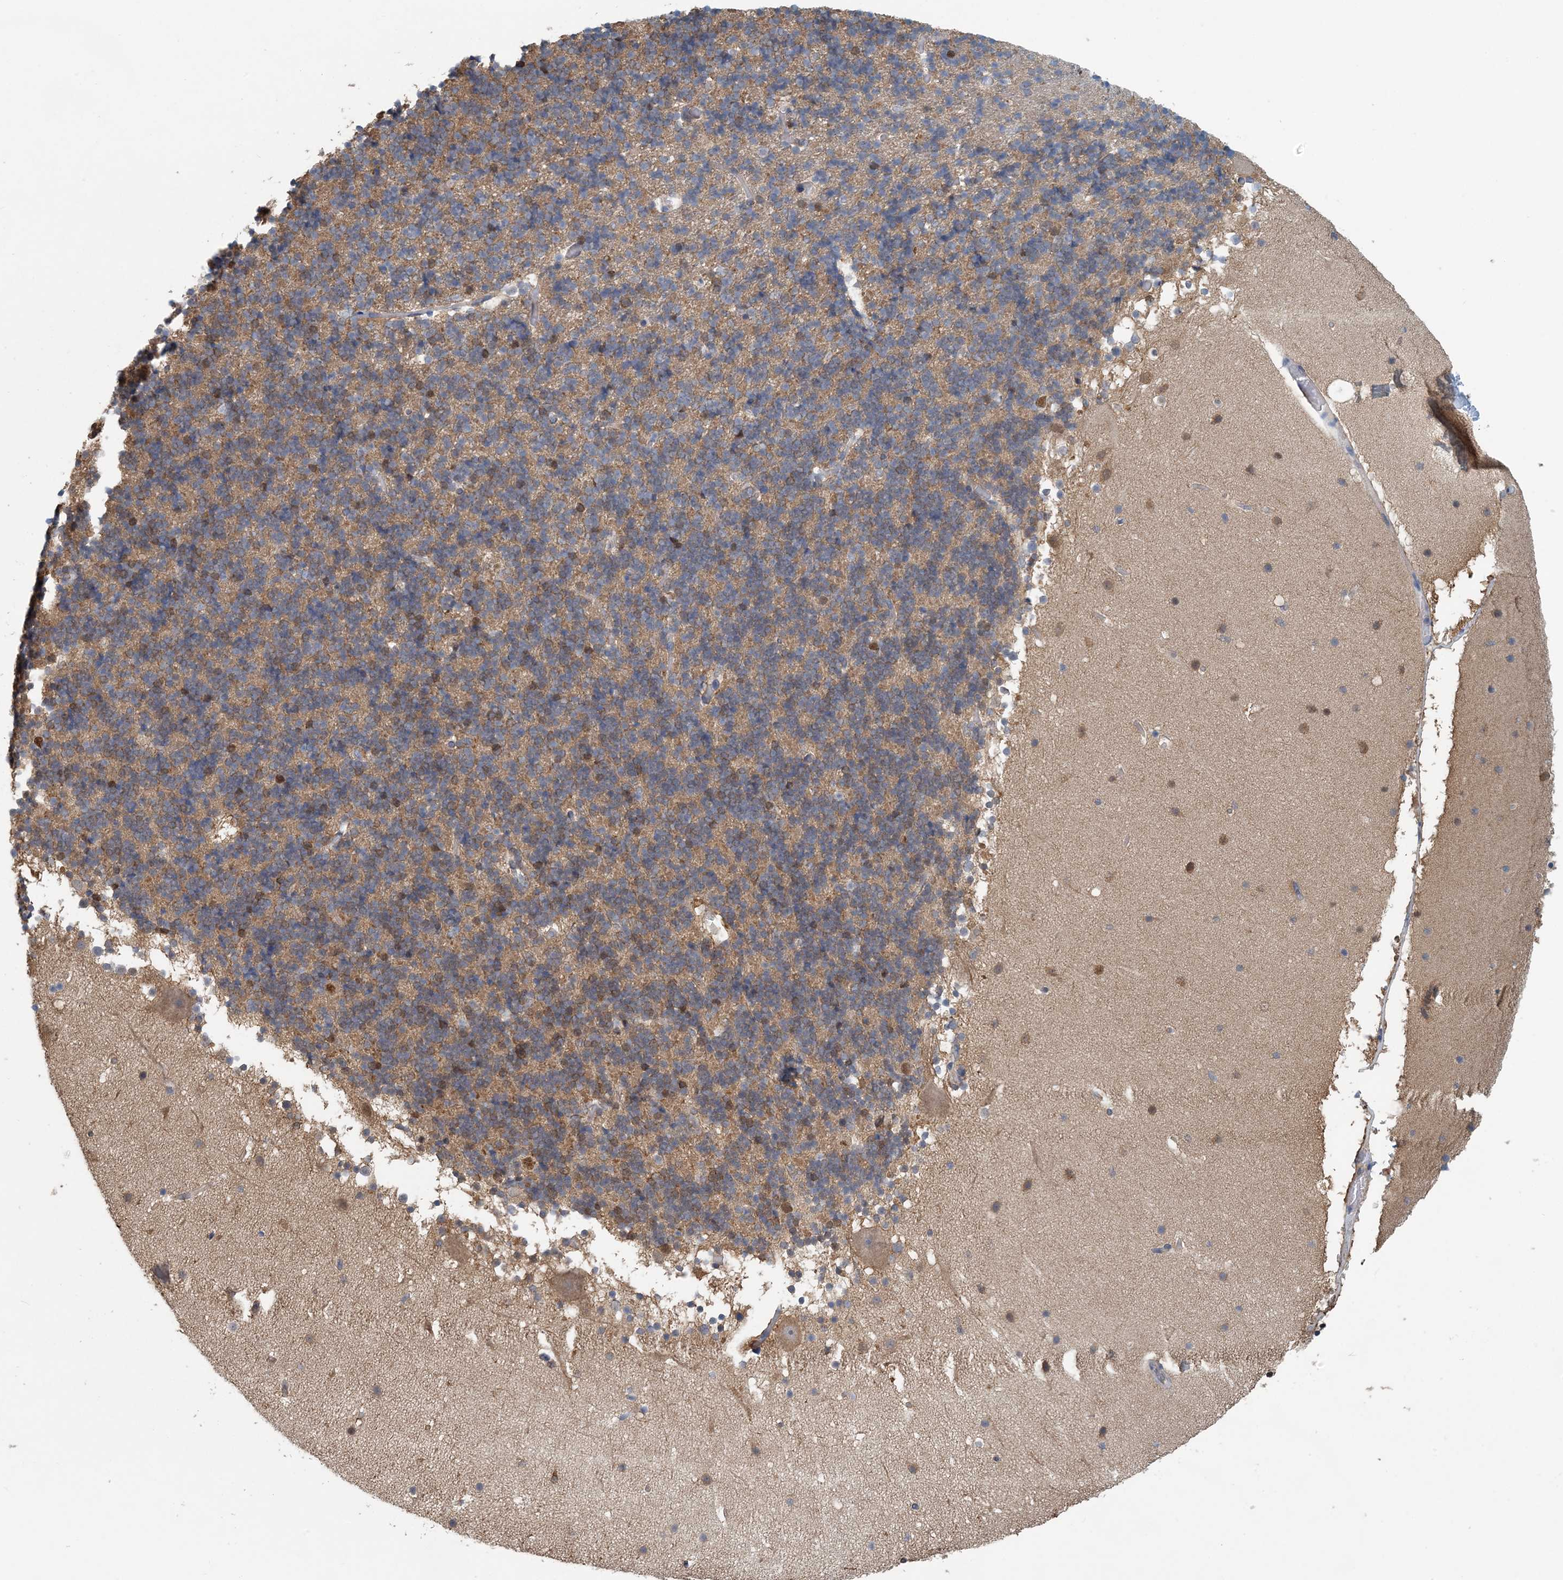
{"staining": {"intensity": "moderate", "quantity": "25%-75%", "location": "cytoplasmic/membranous,nuclear"}, "tissue": "cerebellum", "cell_type": "Cells in granular layer", "image_type": "normal", "snomed": [{"axis": "morphology", "description": "Normal tissue, NOS"}, {"axis": "topography", "description": "Cerebellum"}], "caption": "Immunohistochemistry (IHC) staining of normal cerebellum, which displays medium levels of moderate cytoplasmic/membranous,nuclear staining in about 25%-75% of cells in granular layer indicating moderate cytoplasmic/membranous,nuclear protein expression. The staining was performed using DAB (brown) for protein detection and nuclei were counterstained in hematoxylin (blue).", "gene": "HIKESHI", "patient": {"sex": "male", "age": 57}}